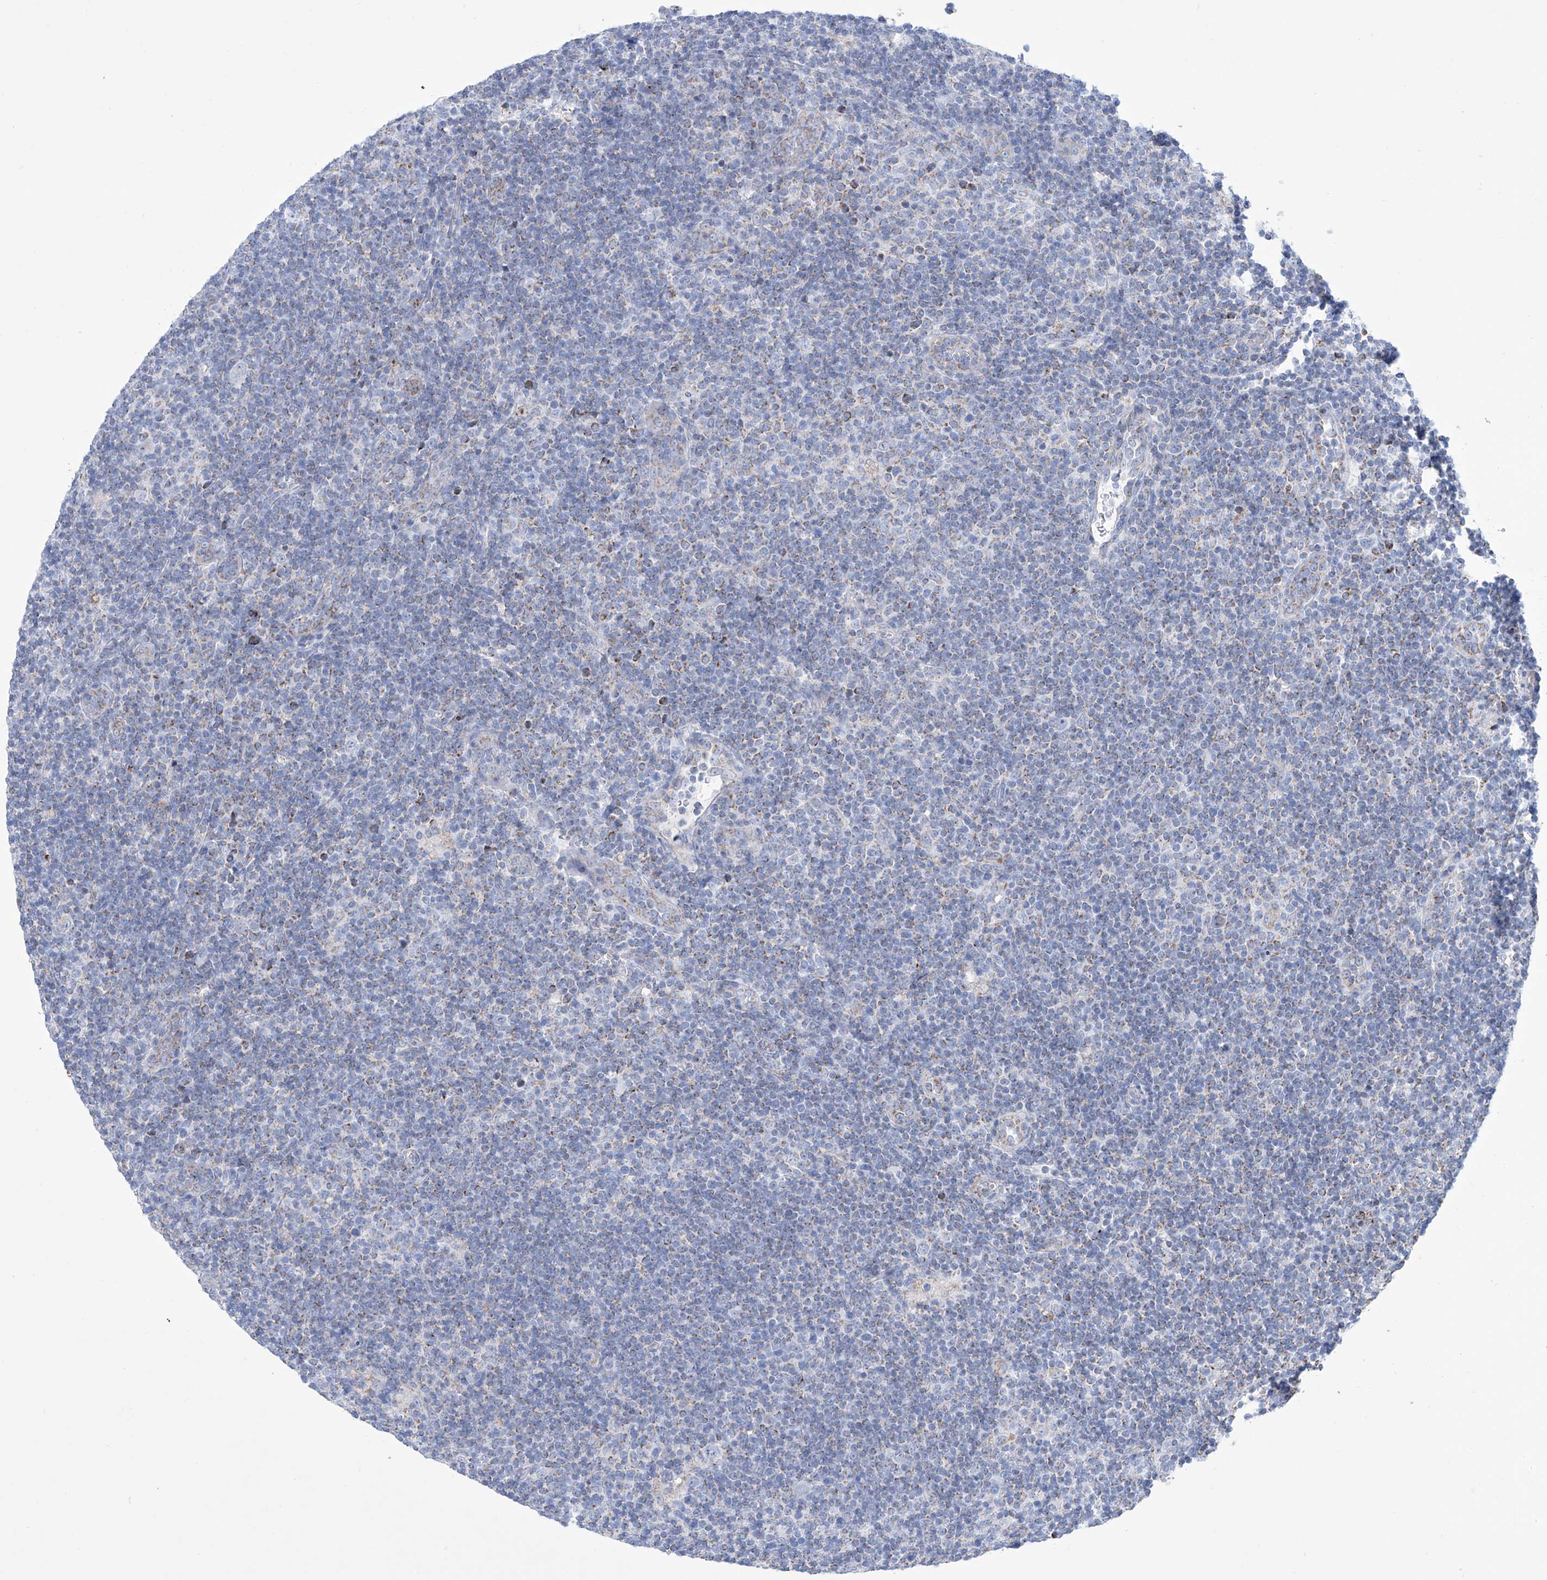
{"staining": {"intensity": "negative", "quantity": "none", "location": "none"}, "tissue": "lymphoma", "cell_type": "Tumor cells", "image_type": "cancer", "snomed": [{"axis": "morphology", "description": "Hodgkin's disease, NOS"}, {"axis": "topography", "description": "Lymph node"}], "caption": "Immunohistochemistry image of neoplastic tissue: human Hodgkin's disease stained with DAB displays no significant protein positivity in tumor cells.", "gene": "ALDH6A1", "patient": {"sex": "female", "age": 57}}